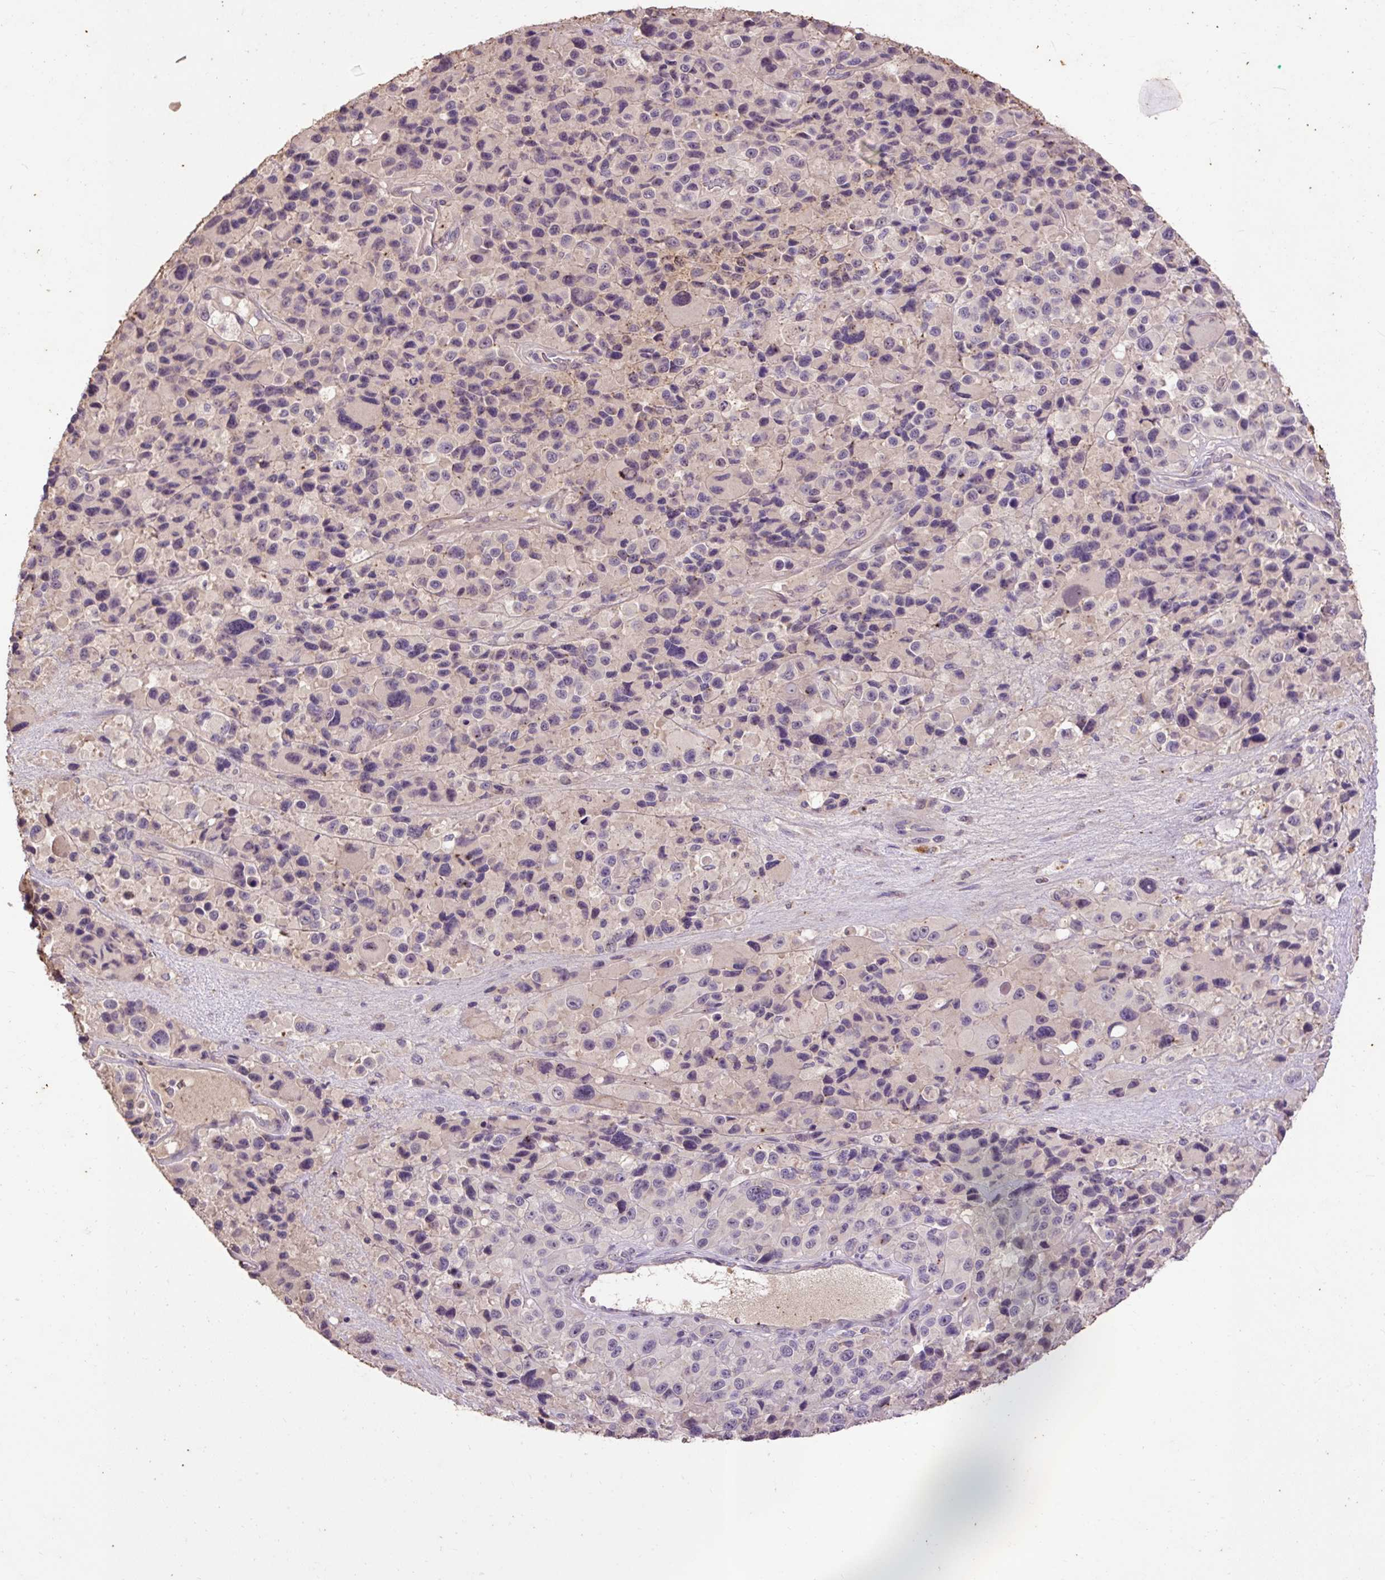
{"staining": {"intensity": "negative", "quantity": "none", "location": "none"}, "tissue": "melanoma", "cell_type": "Tumor cells", "image_type": "cancer", "snomed": [{"axis": "morphology", "description": "Malignant melanoma, Metastatic site"}, {"axis": "topography", "description": "Lymph node"}], "caption": "A high-resolution image shows IHC staining of malignant melanoma (metastatic site), which reveals no significant expression in tumor cells. Nuclei are stained in blue.", "gene": "LRTM2", "patient": {"sex": "female", "age": 65}}